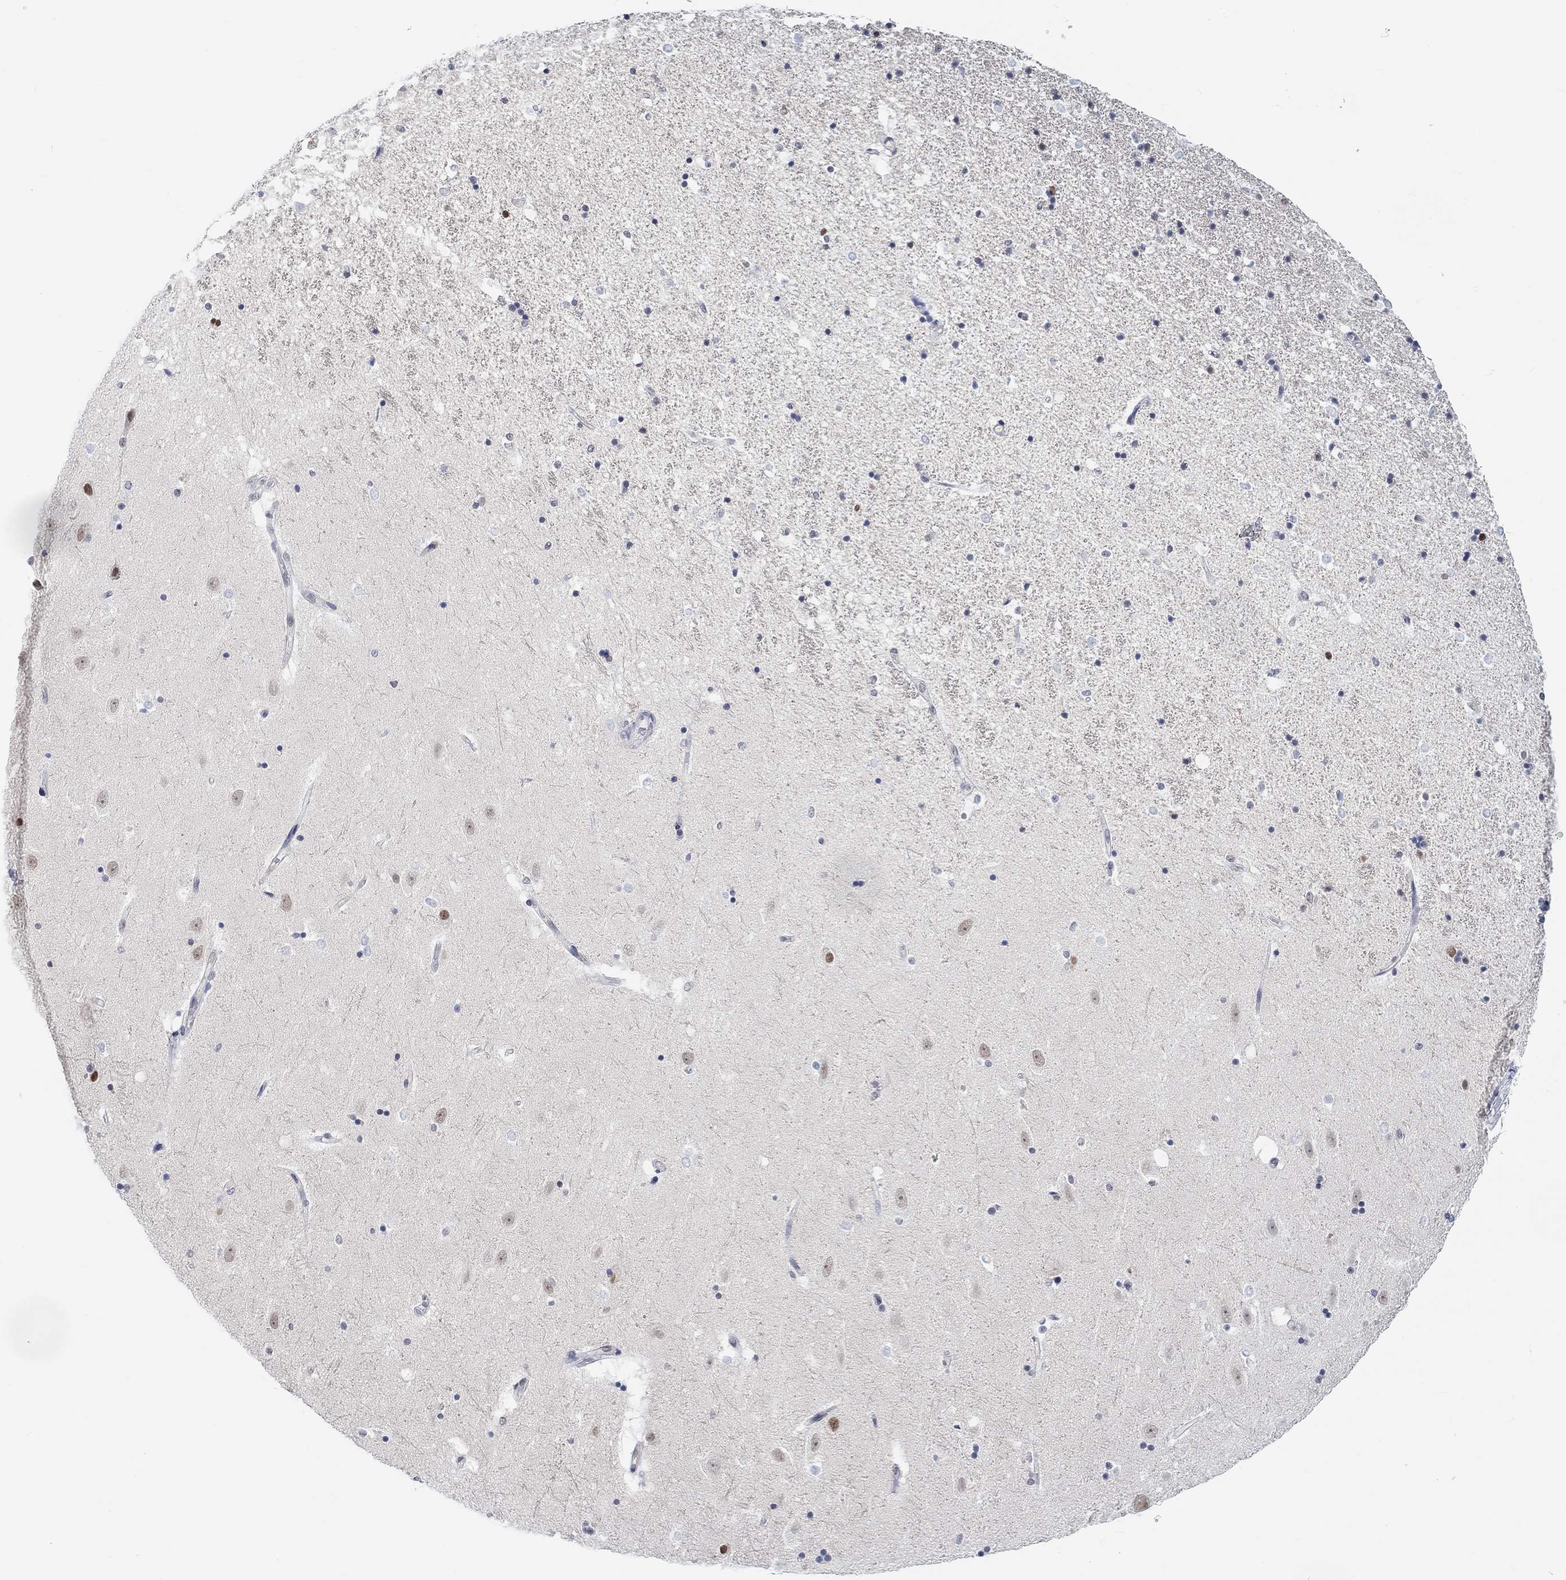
{"staining": {"intensity": "moderate", "quantity": "<25%", "location": "nuclear"}, "tissue": "hippocampus", "cell_type": "Glial cells", "image_type": "normal", "snomed": [{"axis": "morphology", "description": "Normal tissue, NOS"}, {"axis": "topography", "description": "Hippocampus"}], "caption": "Immunohistochemical staining of benign hippocampus shows moderate nuclear protein staining in about <25% of glial cells. The staining was performed using DAB (3,3'-diaminobenzidine) to visualize the protein expression in brown, while the nuclei were stained in blue with hematoxylin (Magnification: 20x).", "gene": "PURG", "patient": {"sex": "male", "age": 49}}